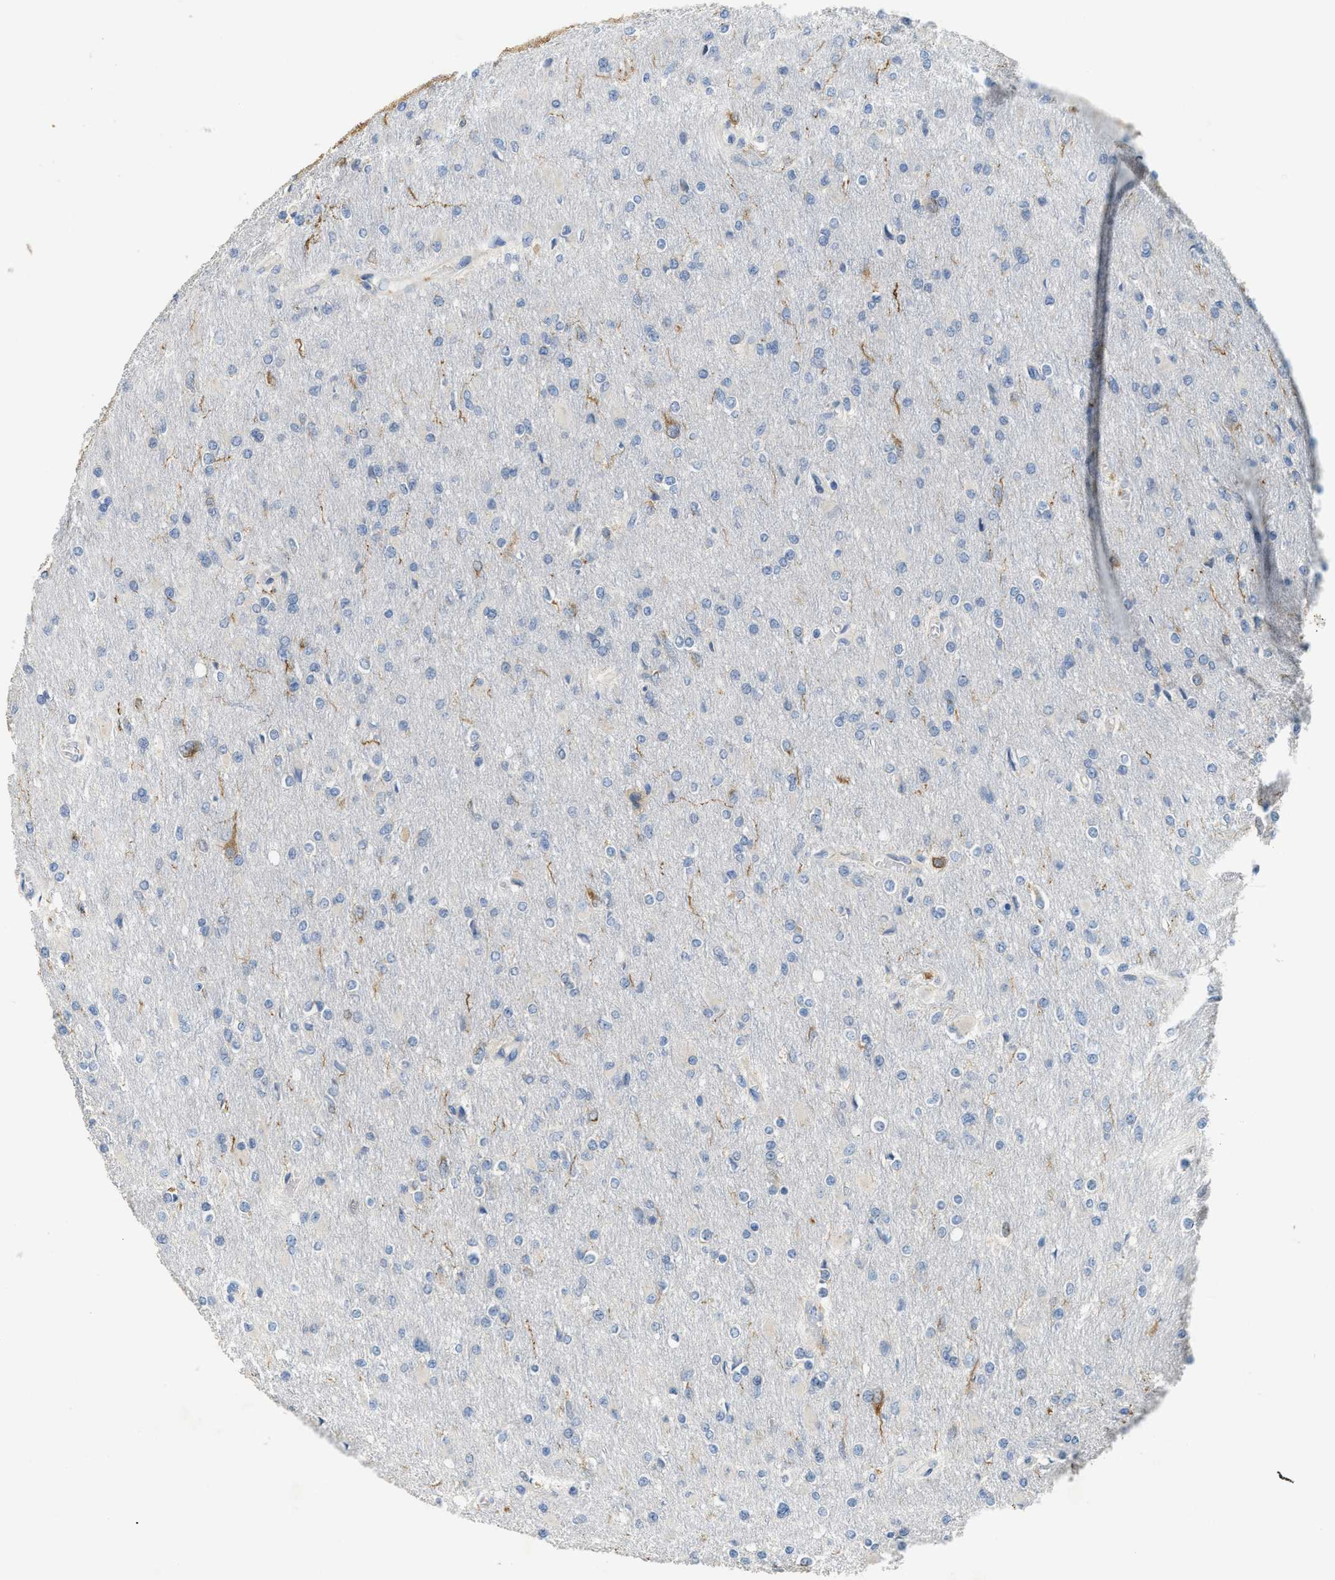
{"staining": {"intensity": "negative", "quantity": "none", "location": "none"}, "tissue": "glioma", "cell_type": "Tumor cells", "image_type": "cancer", "snomed": [{"axis": "morphology", "description": "Glioma, malignant, High grade"}, {"axis": "topography", "description": "Cerebral cortex"}], "caption": "Tumor cells are negative for brown protein staining in malignant glioma (high-grade). The staining was performed using DAB (3,3'-diaminobenzidine) to visualize the protein expression in brown, while the nuclei were stained in blue with hematoxylin (Magnification: 20x).", "gene": "KLHDC10", "patient": {"sex": "female", "age": 36}}